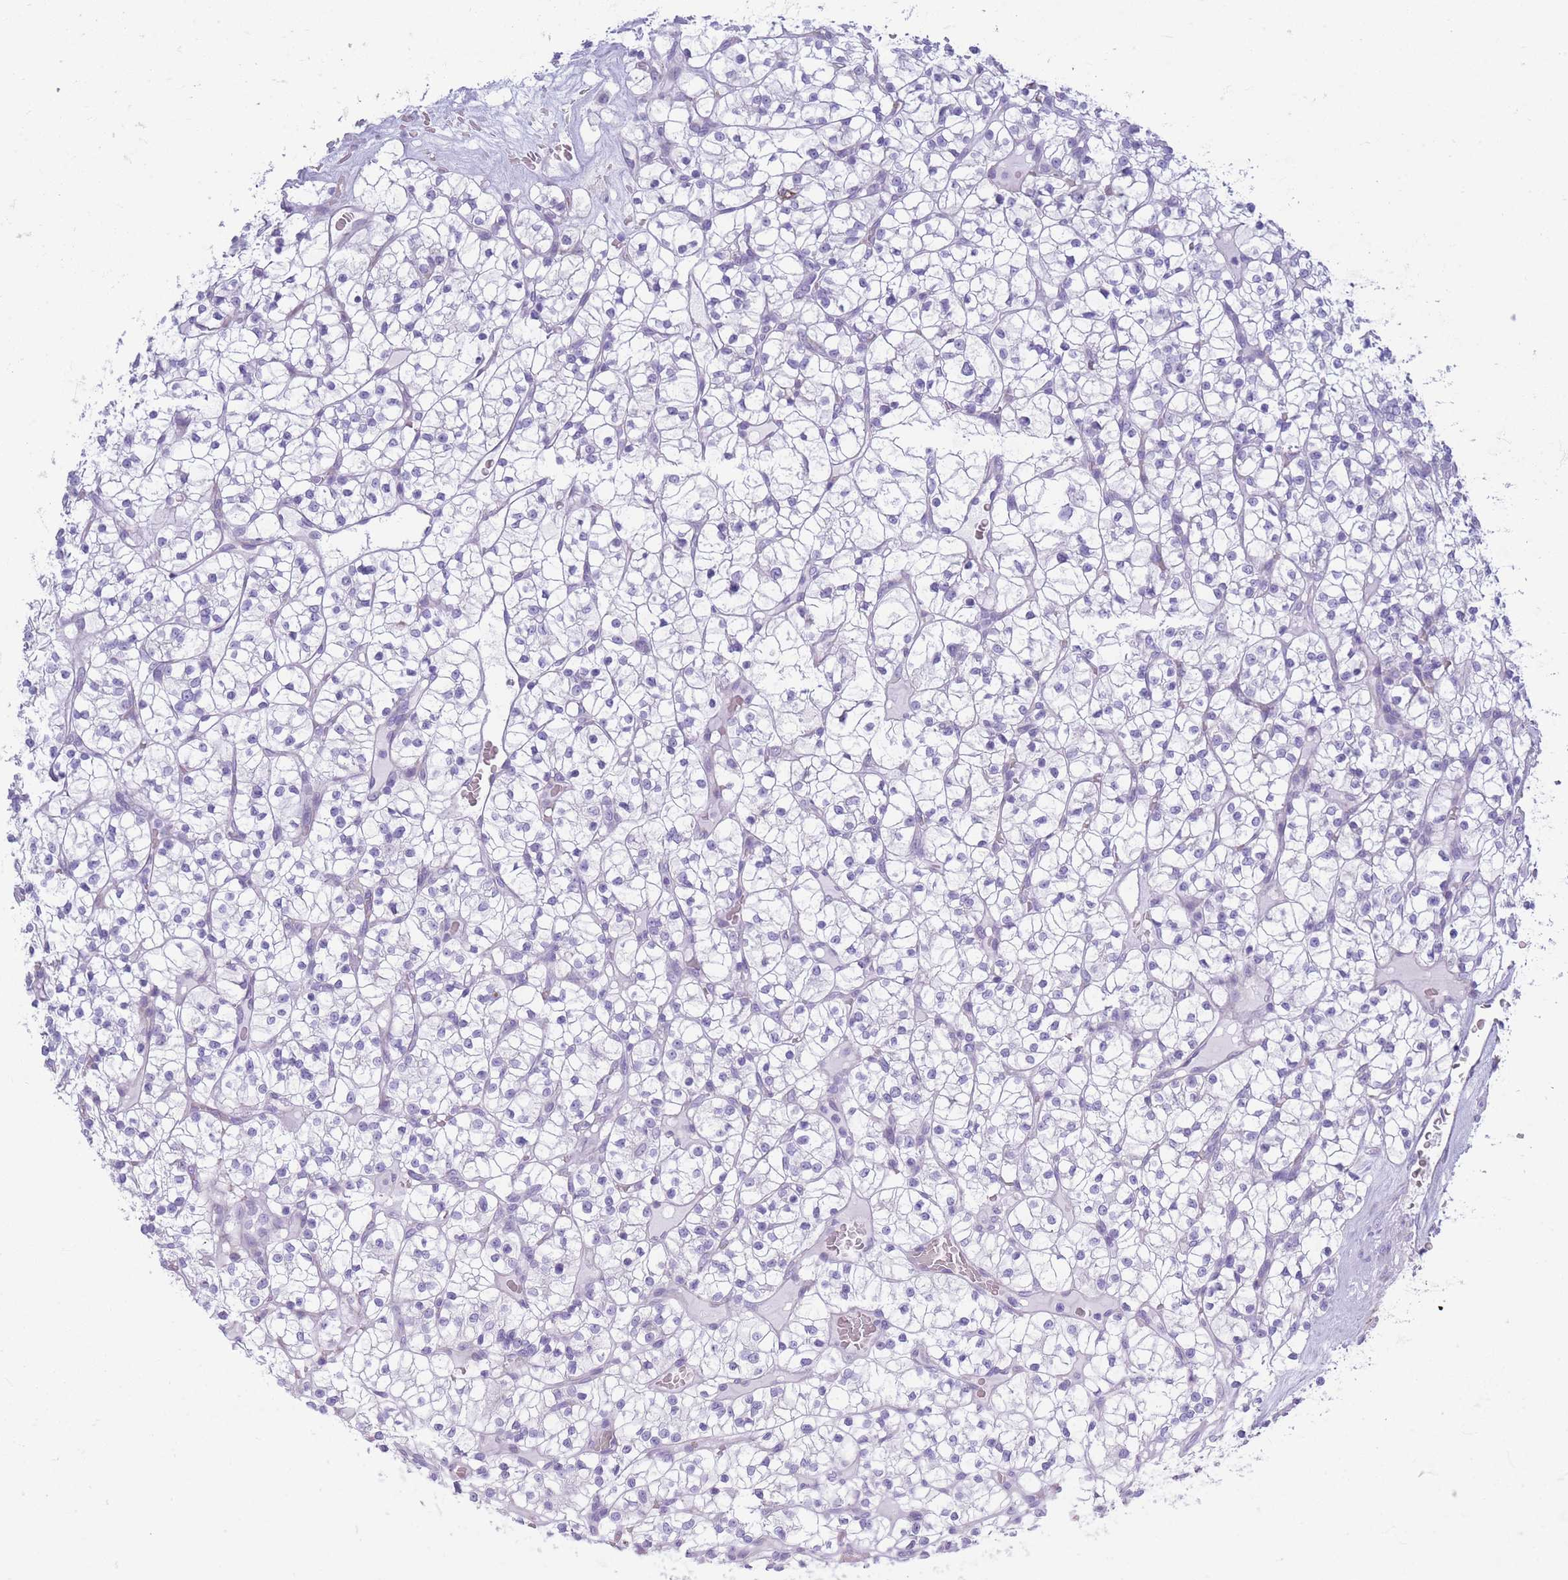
{"staining": {"intensity": "negative", "quantity": "none", "location": "none"}, "tissue": "renal cancer", "cell_type": "Tumor cells", "image_type": "cancer", "snomed": [{"axis": "morphology", "description": "Adenocarcinoma, NOS"}, {"axis": "topography", "description": "Kidney"}], "caption": "DAB immunohistochemical staining of human adenocarcinoma (renal) reveals no significant positivity in tumor cells.", "gene": "XKR8", "patient": {"sex": "female", "age": 64}}